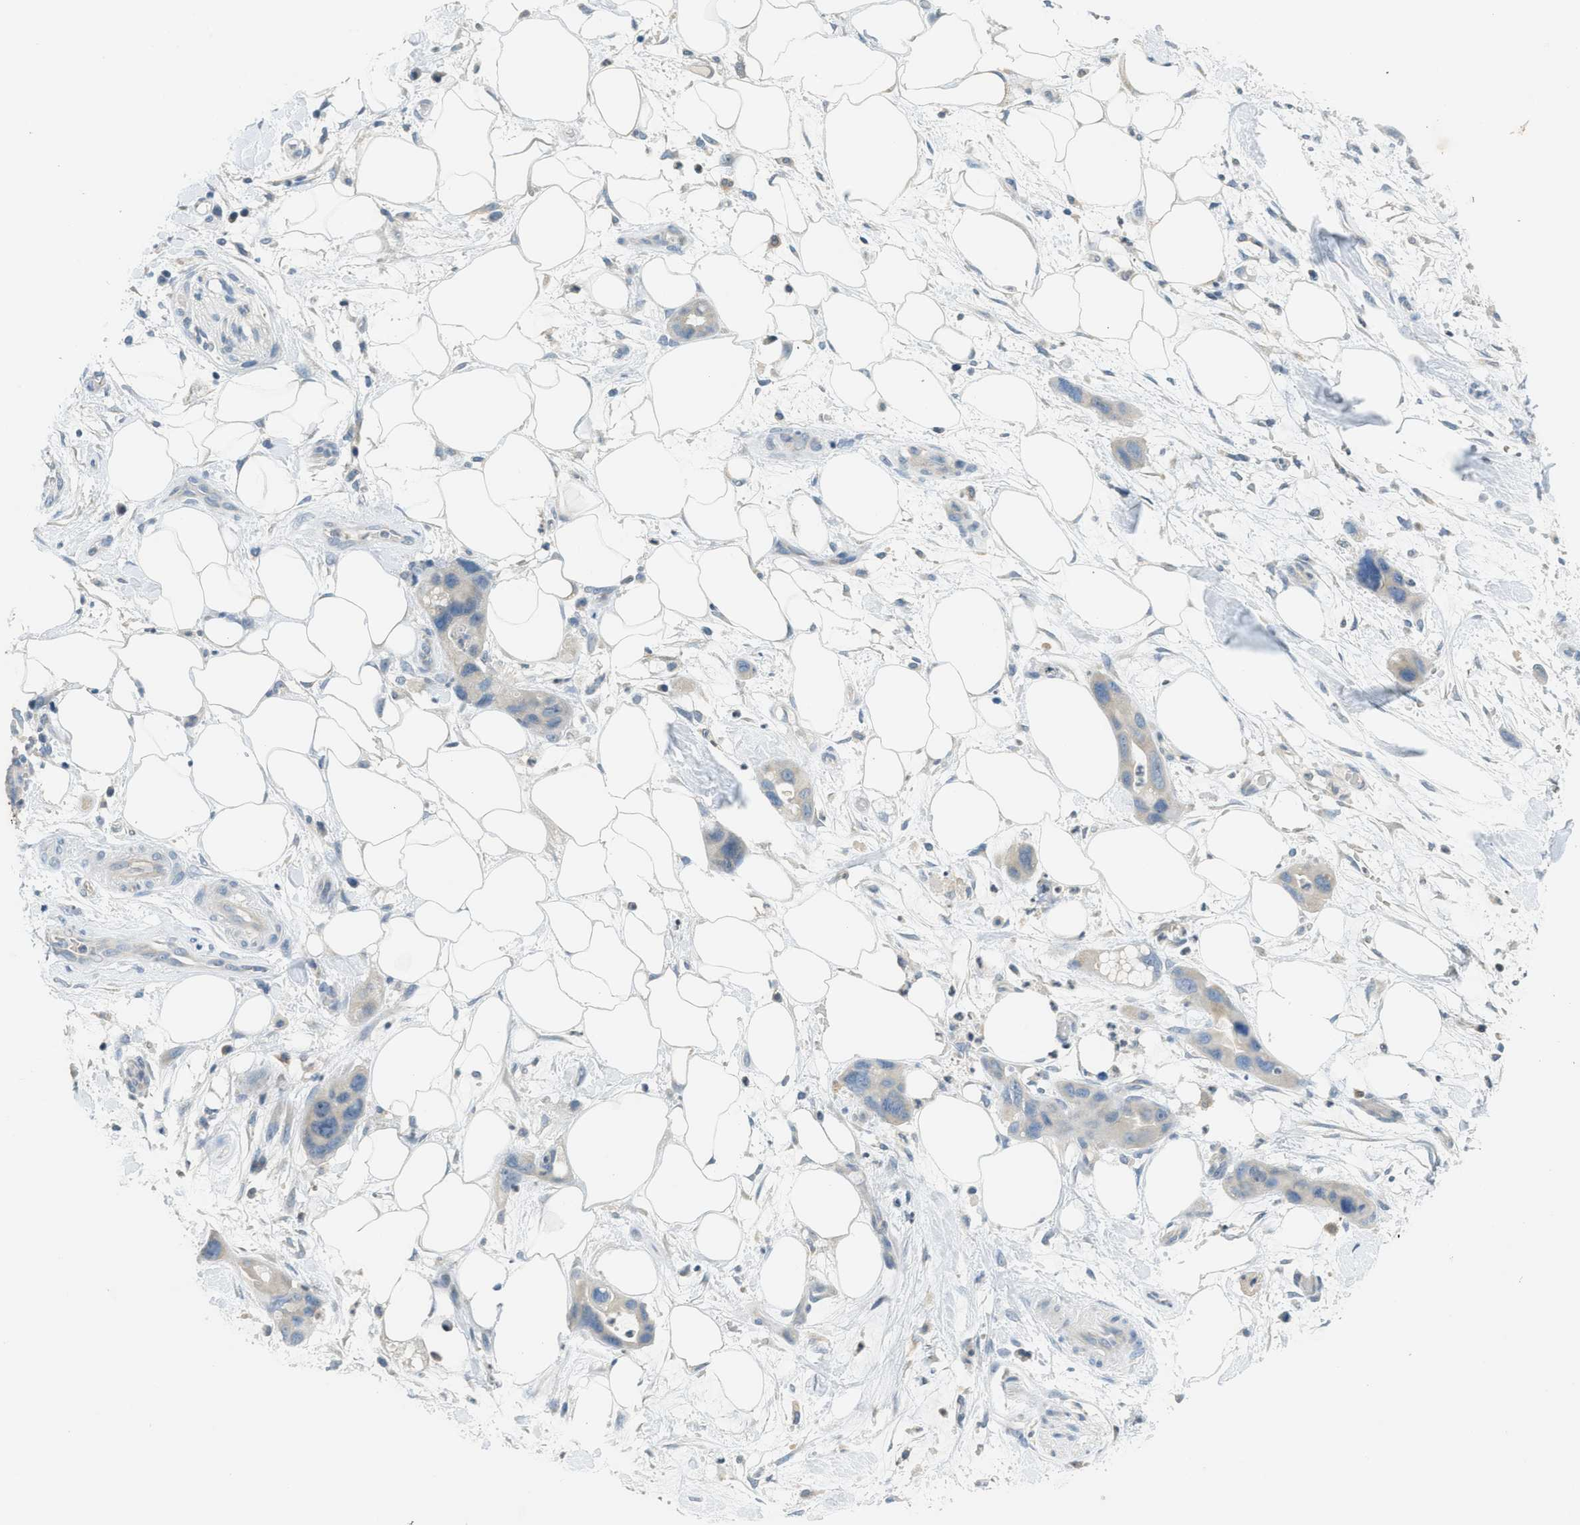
{"staining": {"intensity": "negative", "quantity": "none", "location": "none"}, "tissue": "pancreatic cancer", "cell_type": "Tumor cells", "image_type": "cancer", "snomed": [{"axis": "morphology", "description": "Adenocarcinoma, NOS"}, {"axis": "topography", "description": "Pancreas"}], "caption": "Immunohistochemistry micrograph of neoplastic tissue: pancreatic cancer stained with DAB displays no significant protein staining in tumor cells. (Immunohistochemistry, brightfield microscopy, high magnification).", "gene": "TXNDC2", "patient": {"sex": "female", "age": 71}}